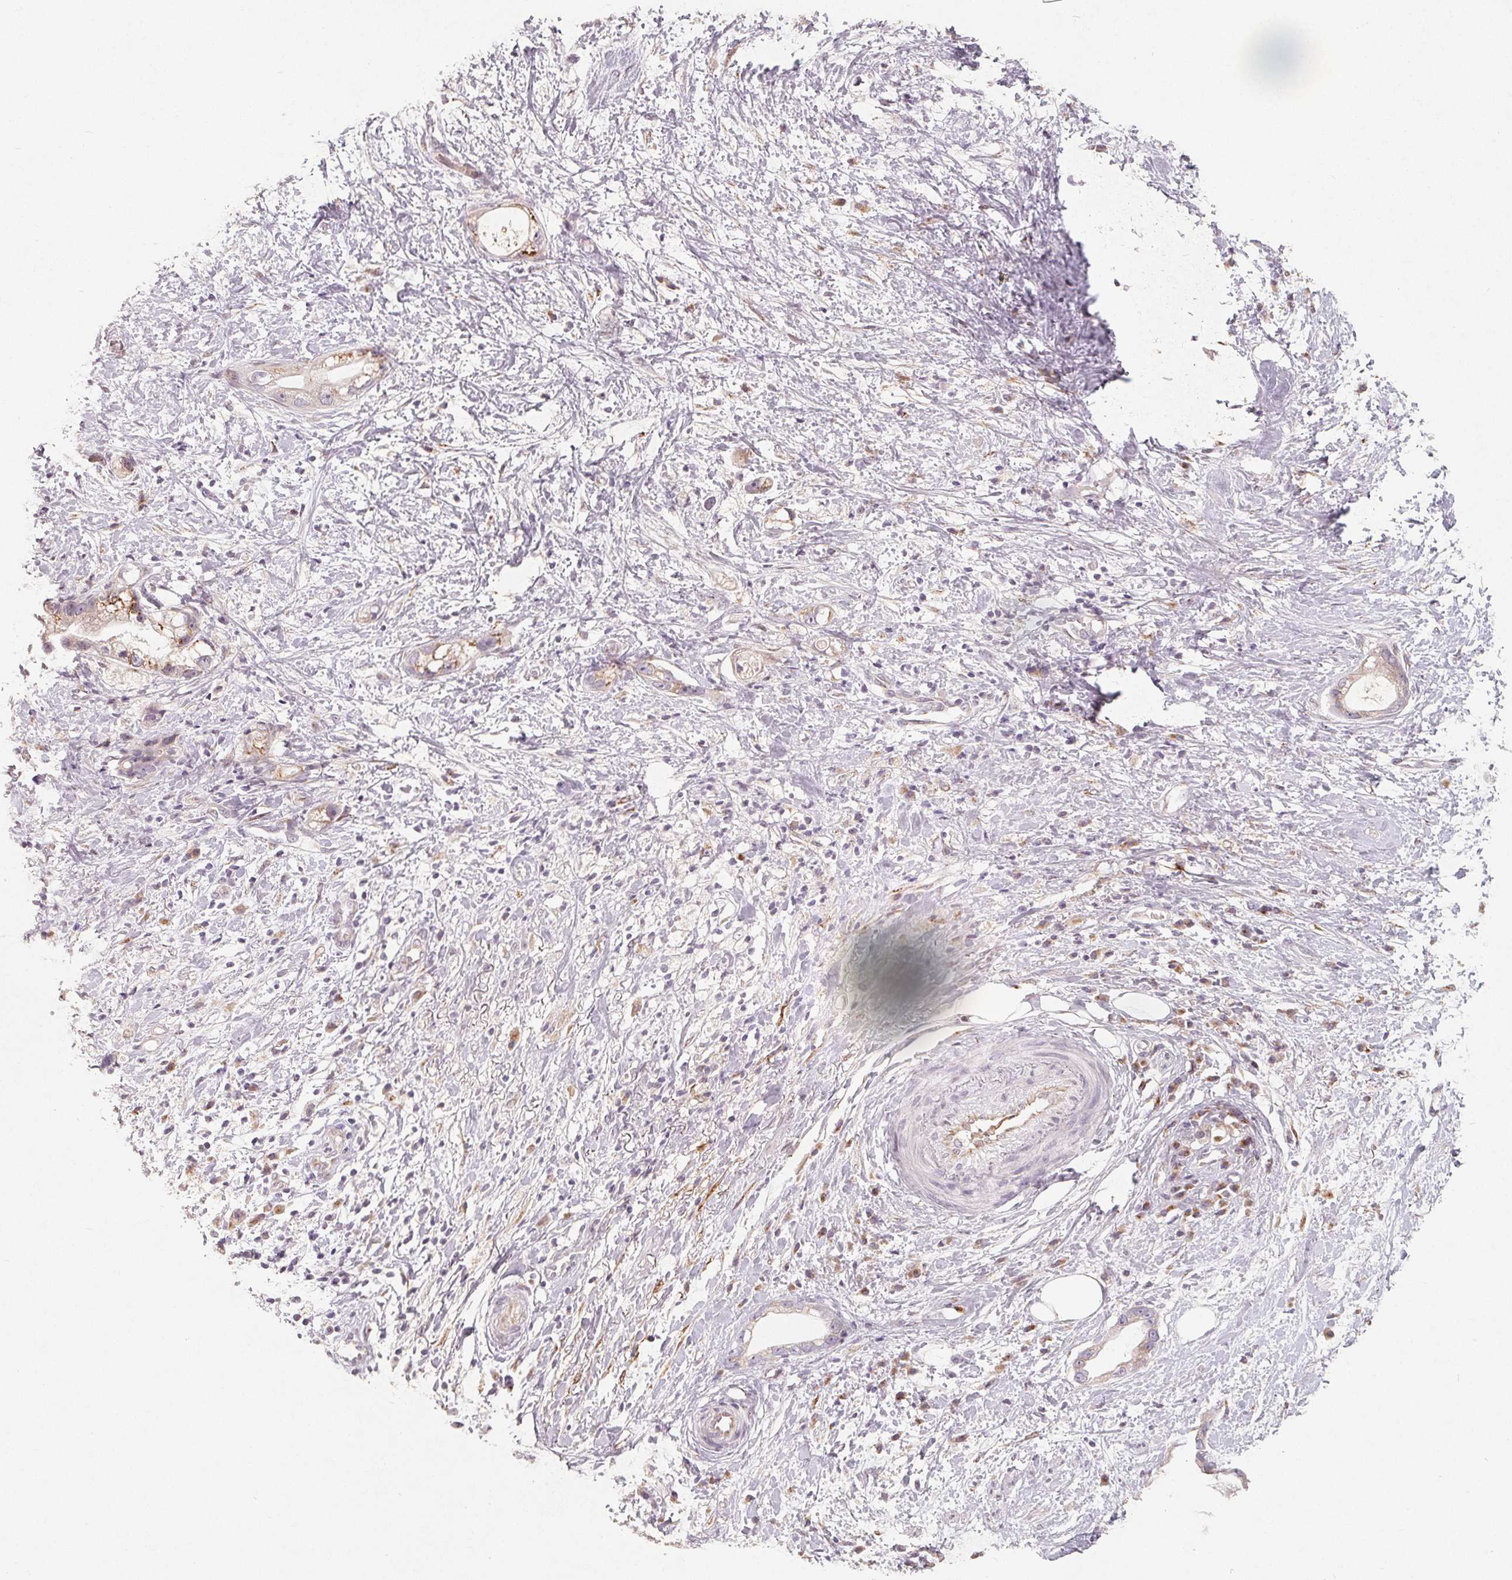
{"staining": {"intensity": "moderate", "quantity": "<25%", "location": "cytoplasmic/membranous"}, "tissue": "stomach cancer", "cell_type": "Tumor cells", "image_type": "cancer", "snomed": [{"axis": "morphology", "description": "Adenocarcinoma, NOS"}, {"axis": "topography", "description": "Stomach"}], "caption": "A micrograph showing moderate cytoplasmic/membranous positivity in approximately <25% of tumor cells in adenocarcinoma (stomach), as visualized by brown immunohistochemical staining.", "gene": "TMSB15B", "patient": {"sex": "male", "age": 55}}